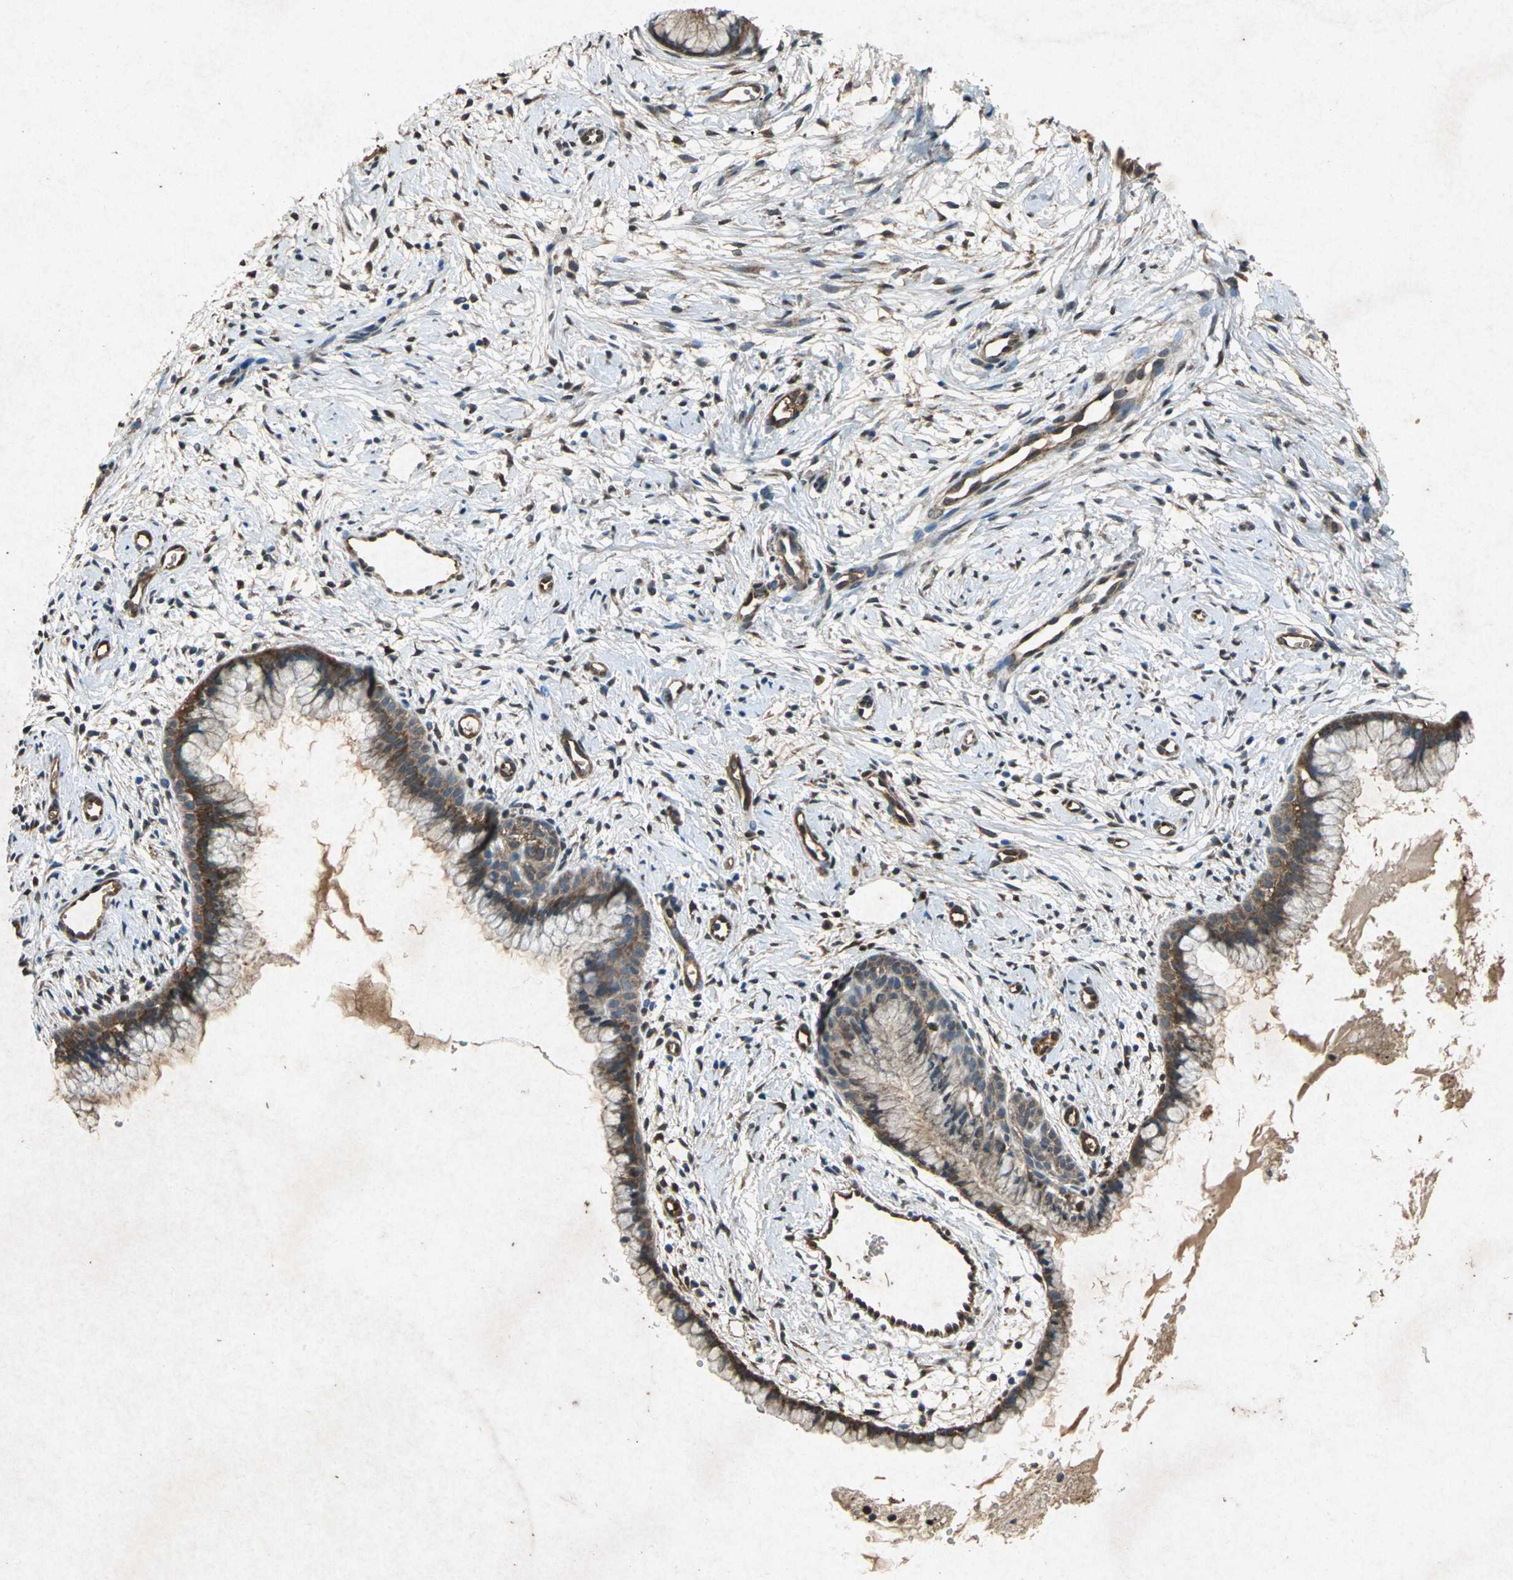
{"staining": {"intensity": "moderate", "quantity": ">75%", "location": "cytoplasmic/membranous"}, "tissue": "cervix", "cell_type": "Glandular cells", "image_type": "normal", "snomed": [{"axis": "morphology", "description": "Normal tissue, NOS"}, {"axis": "topography", "description": "Cervix"}], "caption": "Protein expression analysis of benign human cervix reveals moderate cytoplasmic/membranous positivity in approximately >75% of glandular cells.", "gene": "HSP90AB1", "patient": {"sex": "female", "age": 39}}